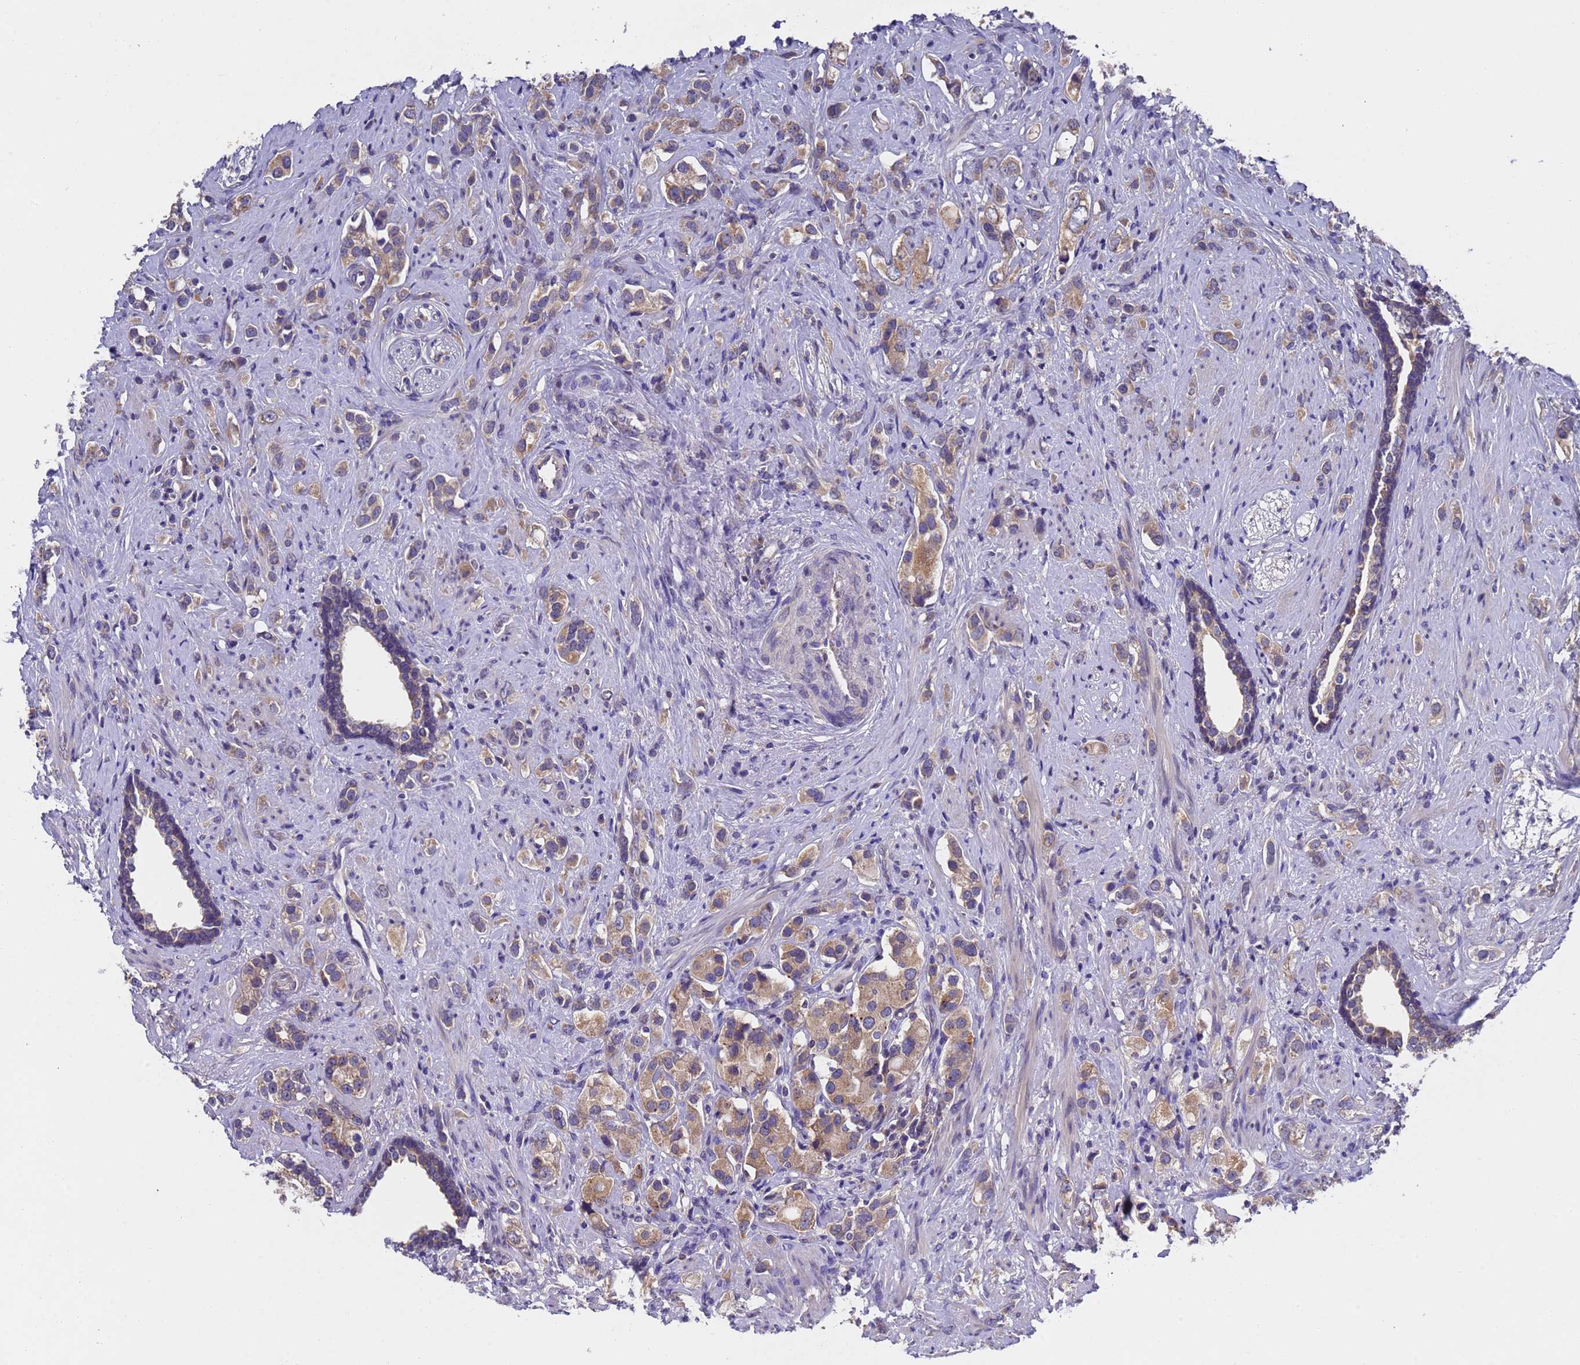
{"staining": {"intensity": "weak", "quantity": ">75%", "location": "cytoplasmic/membranous"}, "tissue": "prostate cancer", "cell_type": "Tumor cells", "image_type": "cancer", "snomed": [{"axis": "morphology", "description": "Adenocarcinoma, High grade"}, {"axis": "topography", "description": "Prostate"}], "caption": "Immunohistochemistry (IHC) histopathology image of human prostate cancer stained for a protein (brown), which shows low levels of weak cytoplasmic/membranous expression in approximately >75% of tumor cells.", "gene": "DCAF12L2", "patient": {"sex": "male", "age": 63}}